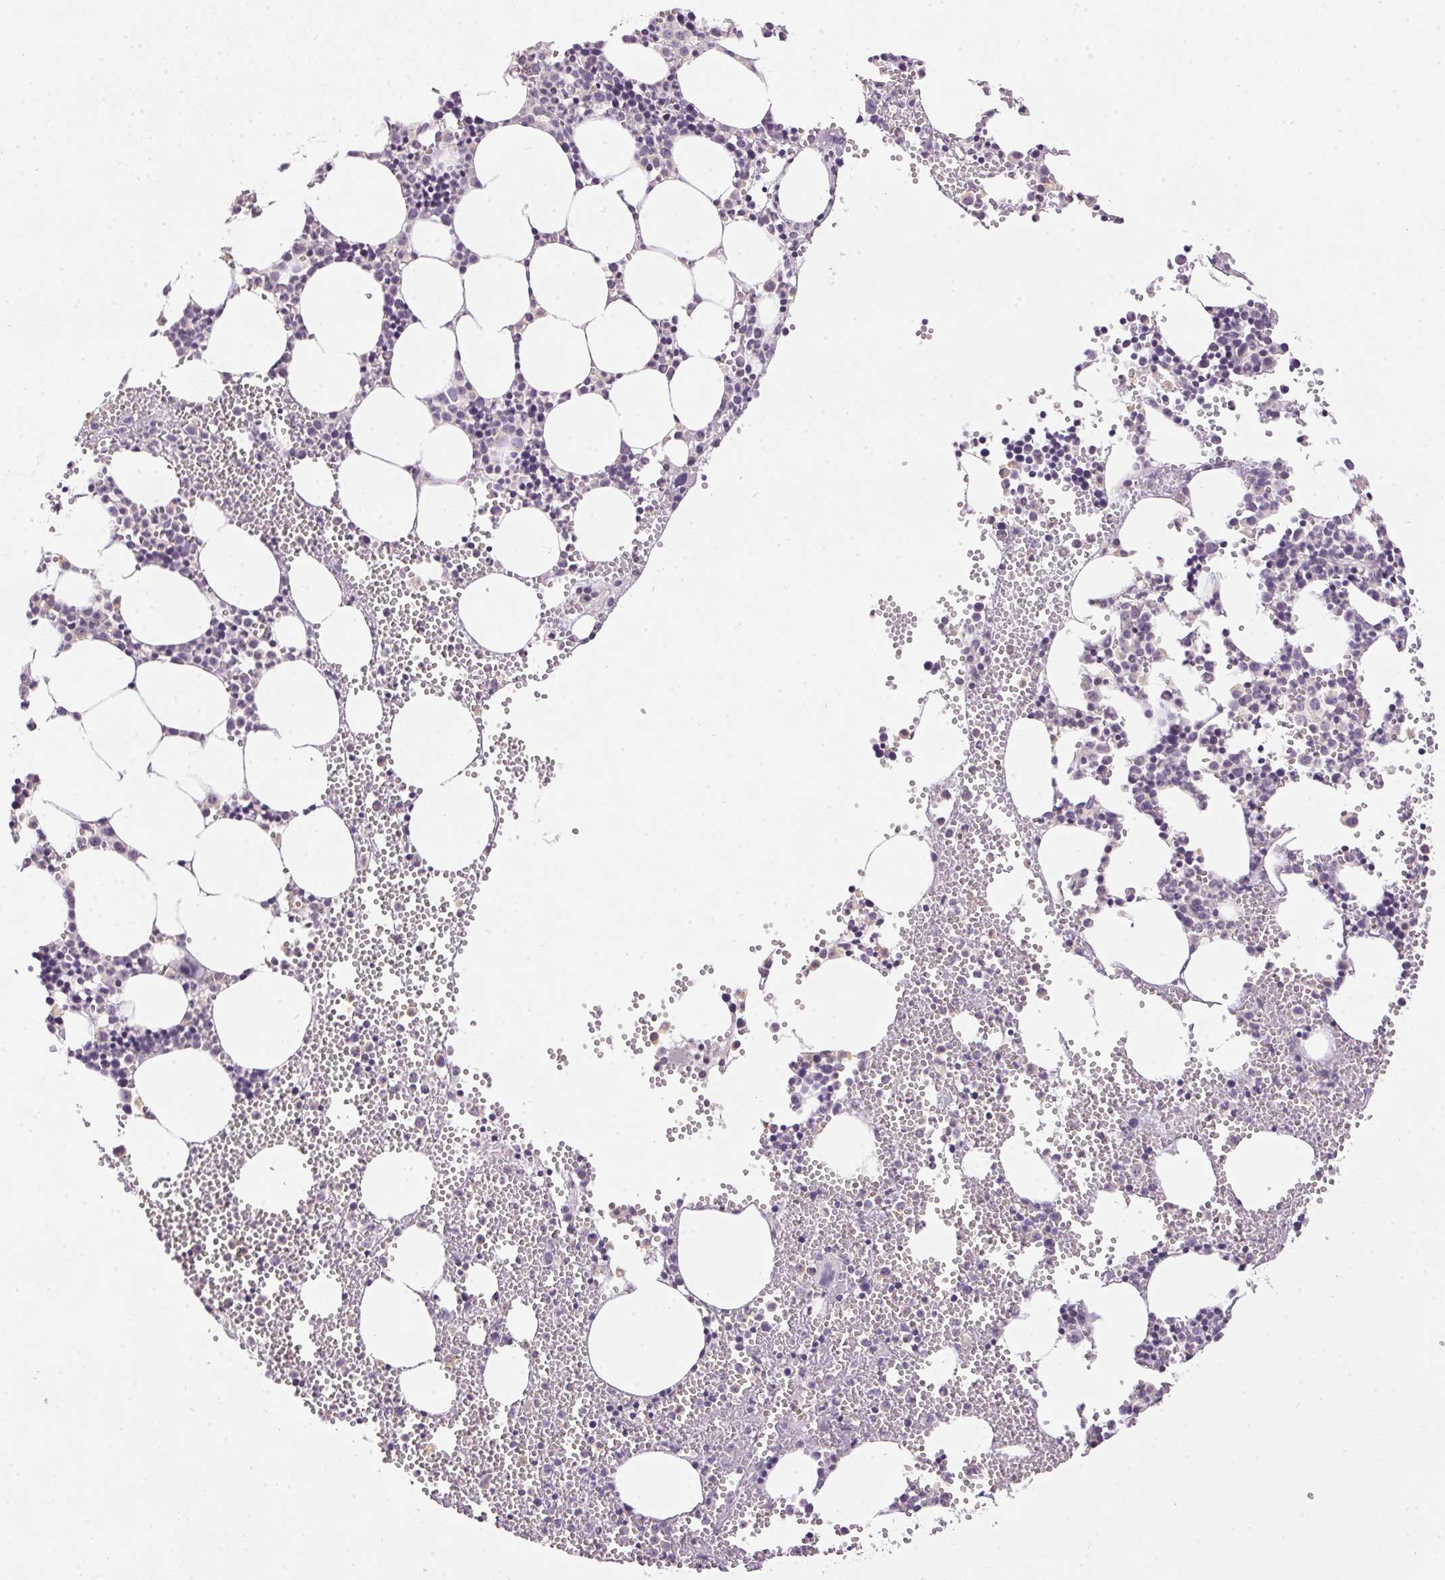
{"staining": {"intensity": "negative", "quantity": "none", "location": "none"}, "tissue": "bone marrow", "cell_type": "Hematopoietic cells", "image_type": "normal", "snomed": [{"axis": "morphology", "description": "Normal tissue, NOS"}, {"axis": "topography", "description": "Bone marrow"}], "caption": "Hematopoietic cells are negative for brown protein staining in unremarkable bone marrow.", "gene": "SPACA9", "patient": {"sex": "male", "age": 89}}